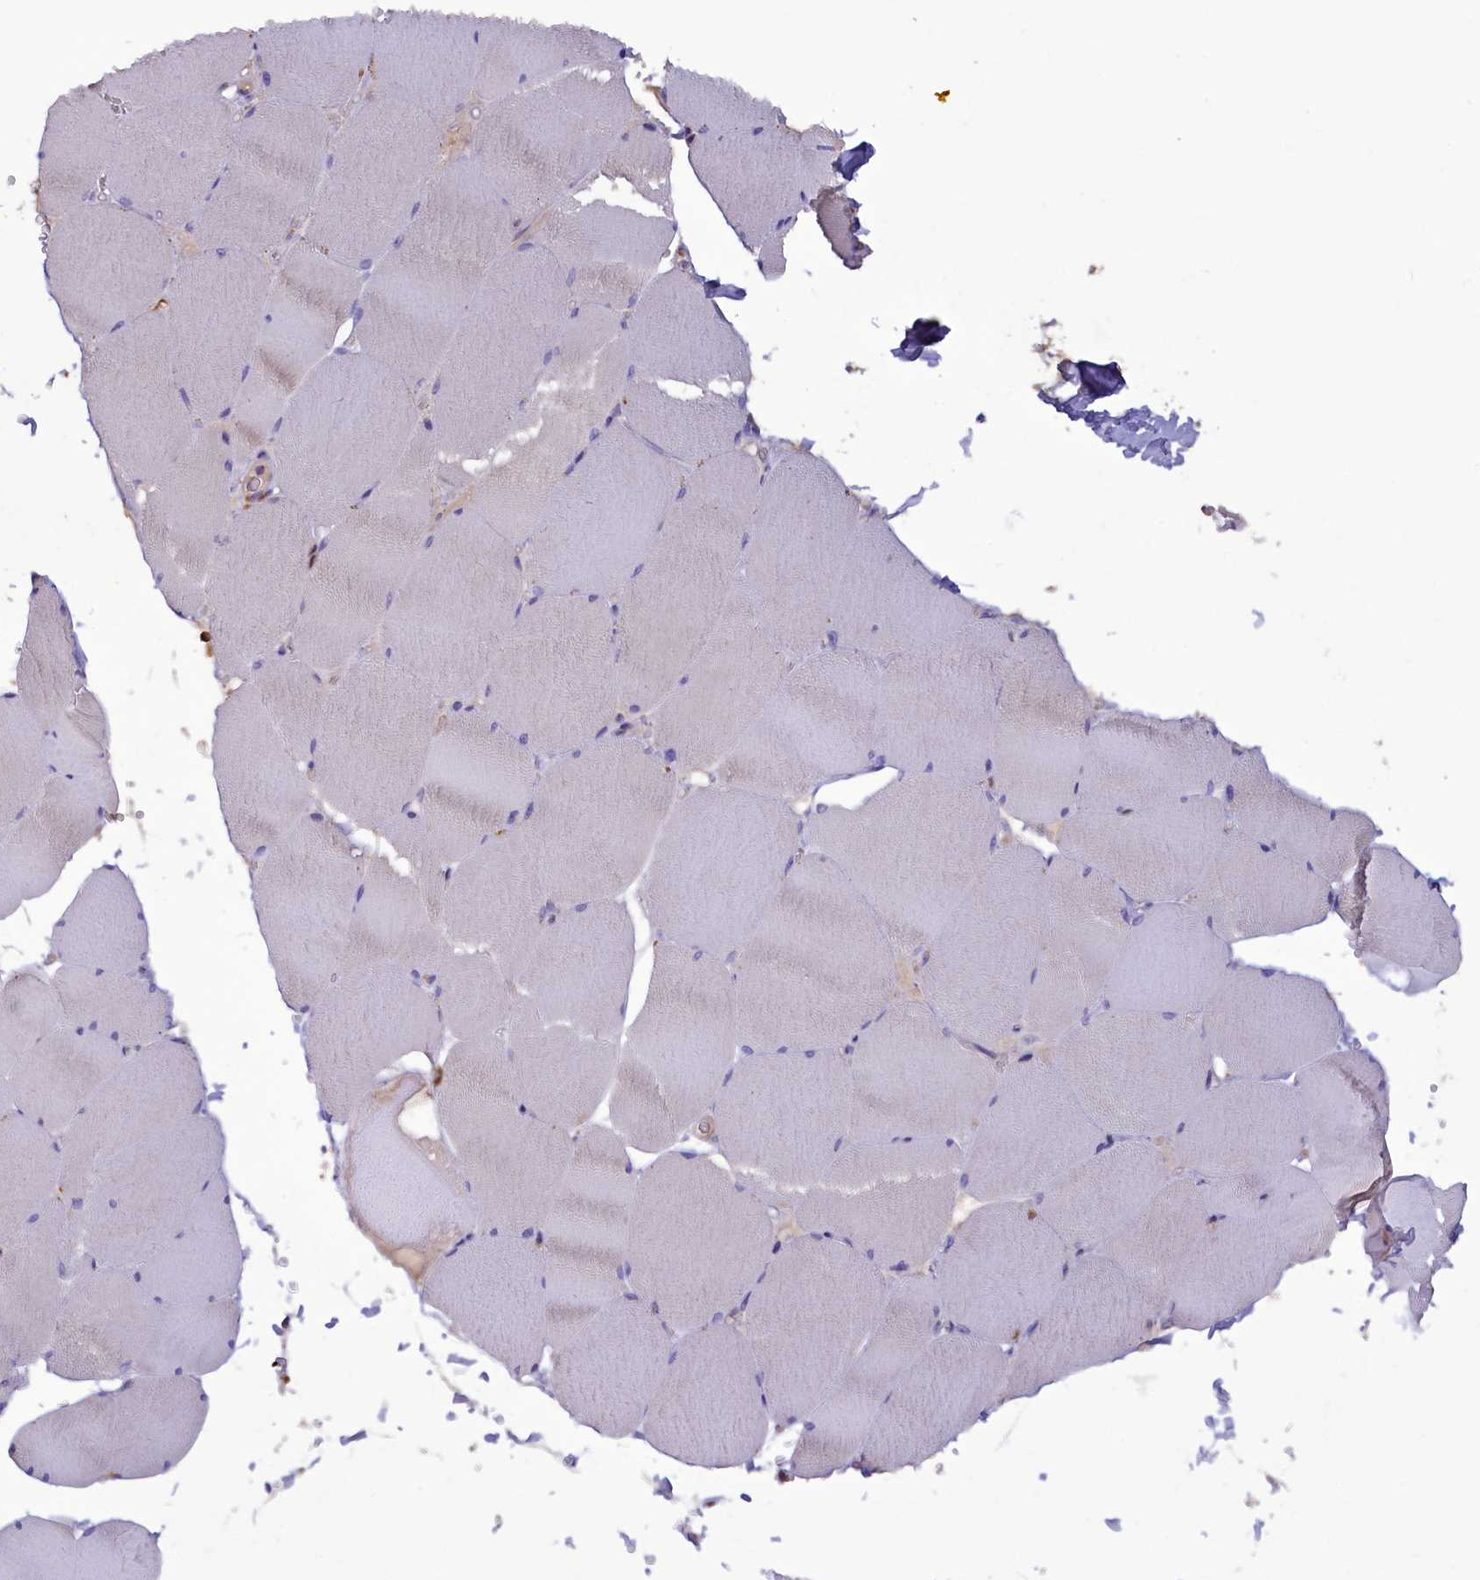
{"staining": {"intensity": "negative", "quantity": "none", "location": "none"}, "tissue": "skeletal muscle", "cell_type": "Myocytes", "image_type": "normal", "snomed": [{"axis": "morphology", "description": "Normal tissue, NOS"}, {"axis": "topography", "description": "Skeletal muscle"}, {"axis": "topography", "description": "Head-Neck"}], "caption": "A high-resolution image shows IHC staining of normal skeletal muscle, which demonstrates no significant staining in myocytes.", "gene": "FAM149B1", "patient": {"sex": "male", "age": 66}}